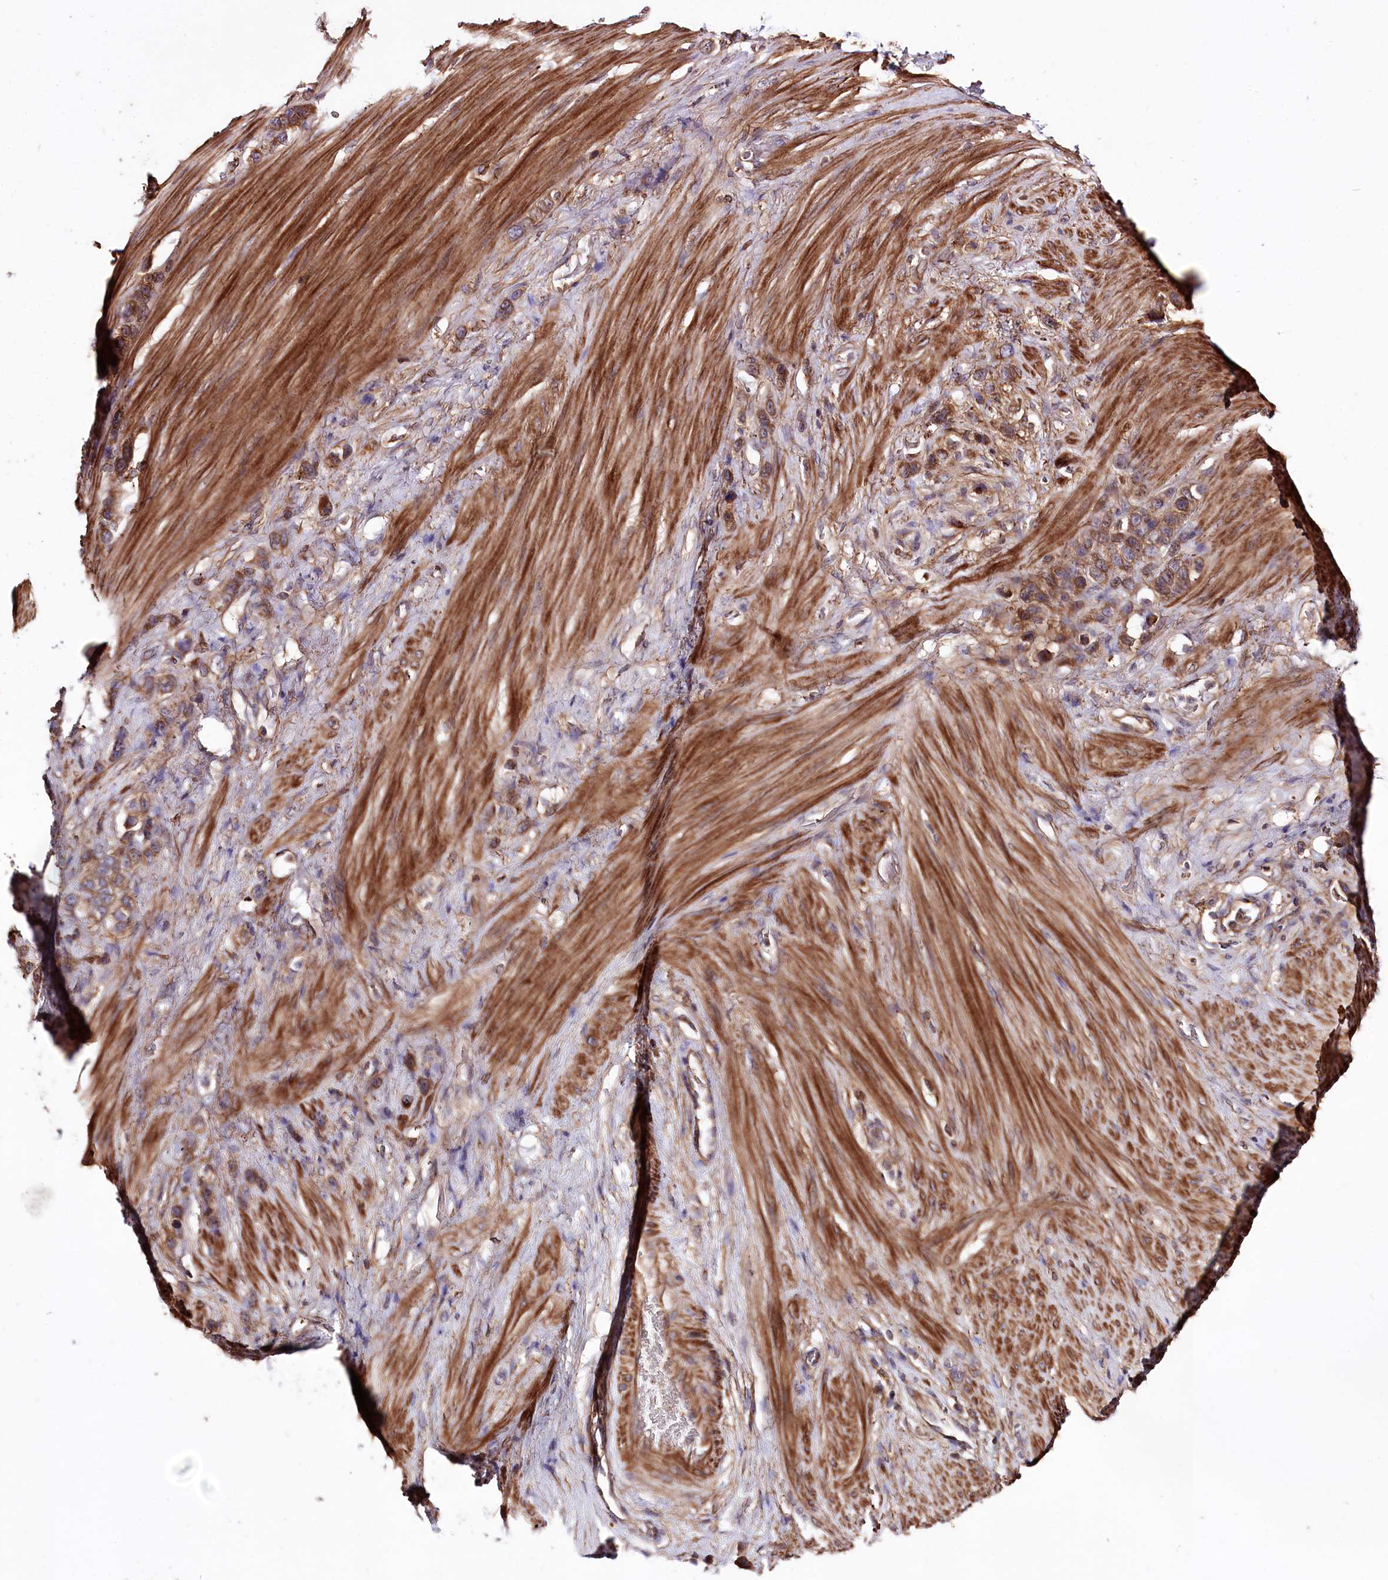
{"staining": {"intensity": "moderate", "quantity": ">75%", "location": "cytoplasmic/membranous"}, "tissue": "stomach cancer", "cell_type": "Tumor cells", "image_type": "cancer", "snomed": [{"axis": "morphology", "description": "Adenocarcinoma, NOS"}, {"axis": "morphology", "description": "Adenocarcinoma, High grade"}, {"axis": "topography", "description": "Stomach, upper"}, {"axis": "topography", "description": "Stomach, lower"}], "caption": "Stomach cancer stained with a protein marker demonstrates moderate staining in tumor cells.", "gene": "WWC1", "patient": {"sex": "female", "age": 65}}